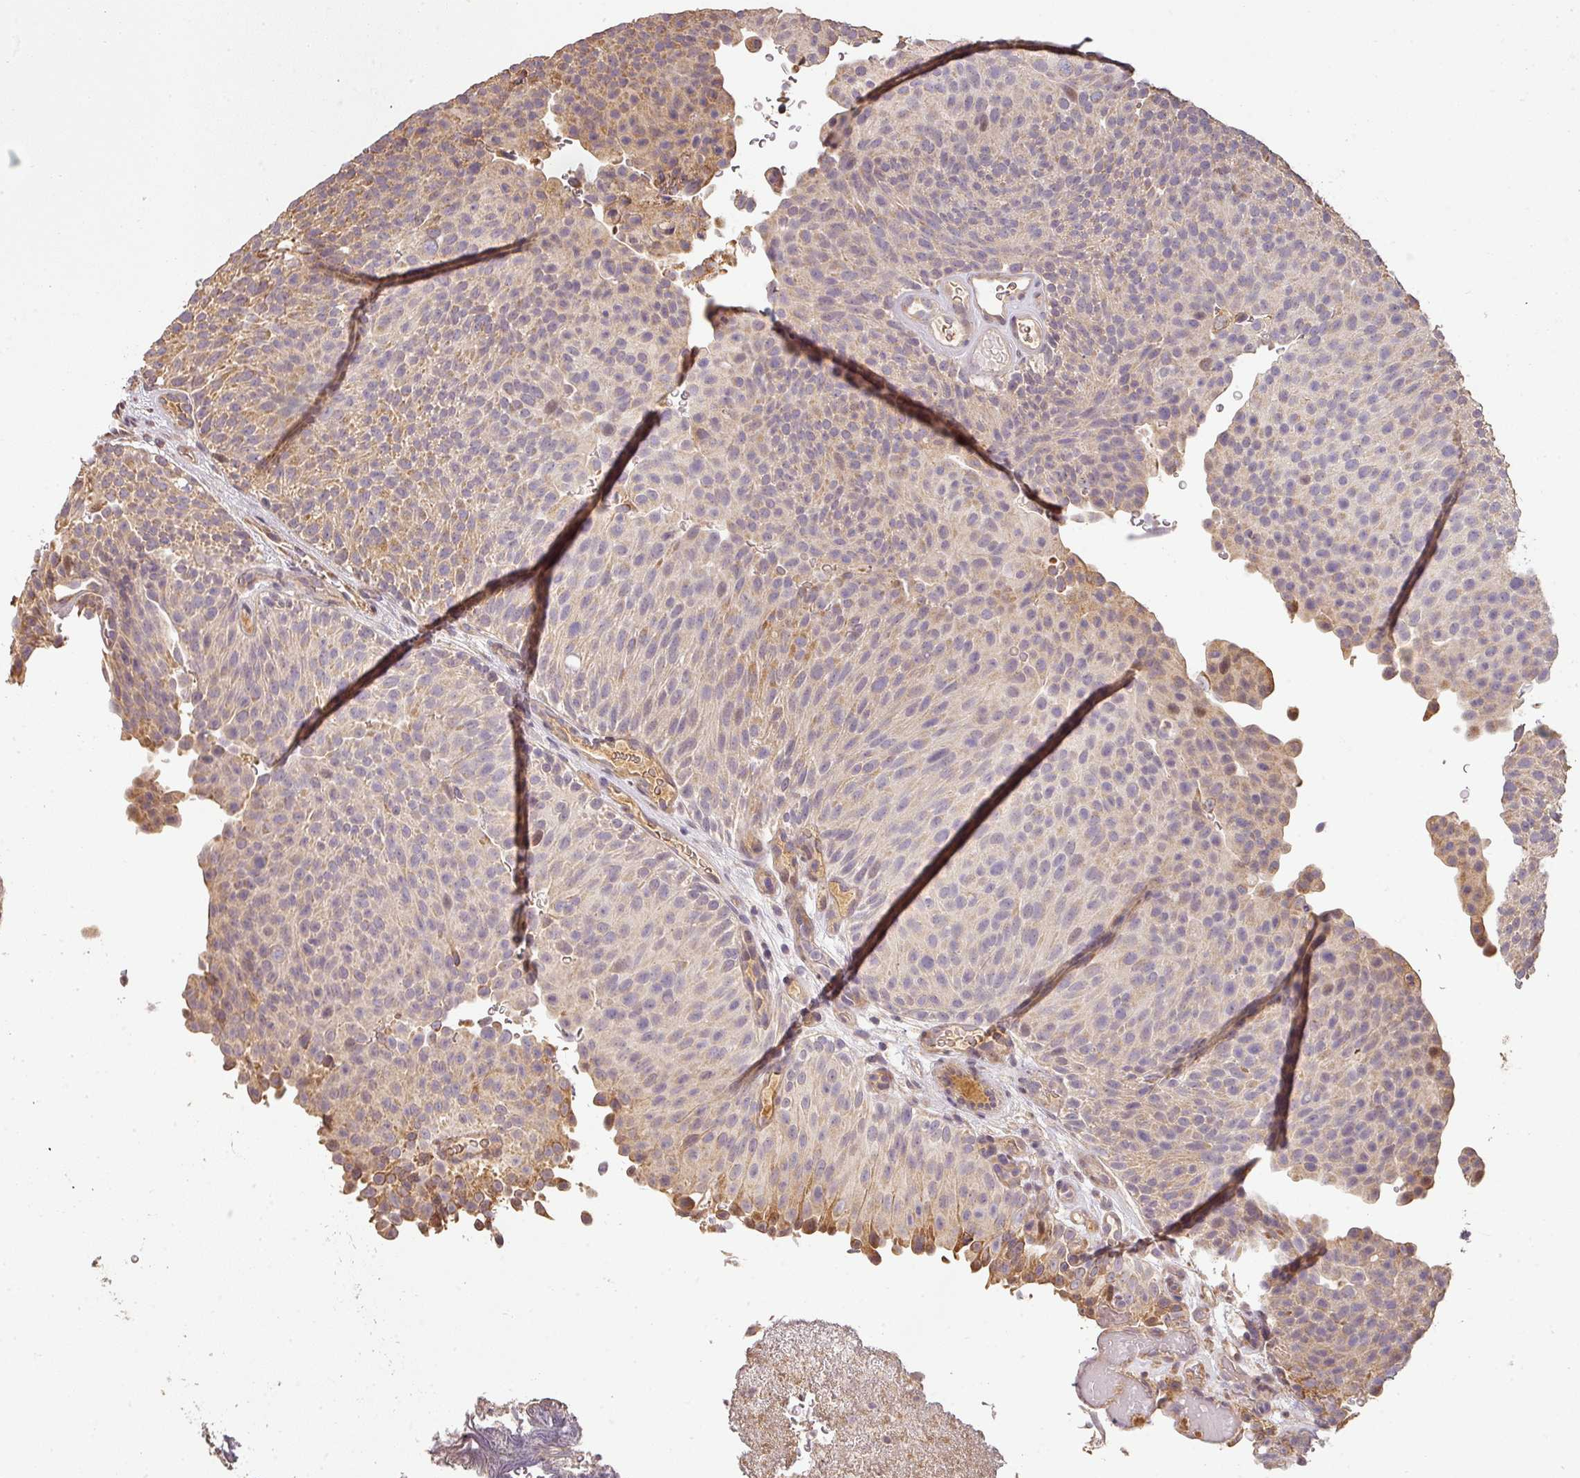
{"staining": {"intensity": "moderate", "quantity": "<25%", "location": "cytoplasmic/membranous"}, "tissue": "urothelial cancer", "cell_type": "Tumor cells", "image_type": "cancer", "snomed": [{"axis": "morphology", "description": "Urothelial carcinoma, Low grade"}, {"axis": "topography", "description": "Urinary bladder"}], "caption": "Tumor cells reveal low levels of moderate cytoplasmic/membranous staining in about <25% of cells in low-grade urothelial carcinoma.", "gene": "BPIFB3", "patient": {"sex": "male", "age": 78}}